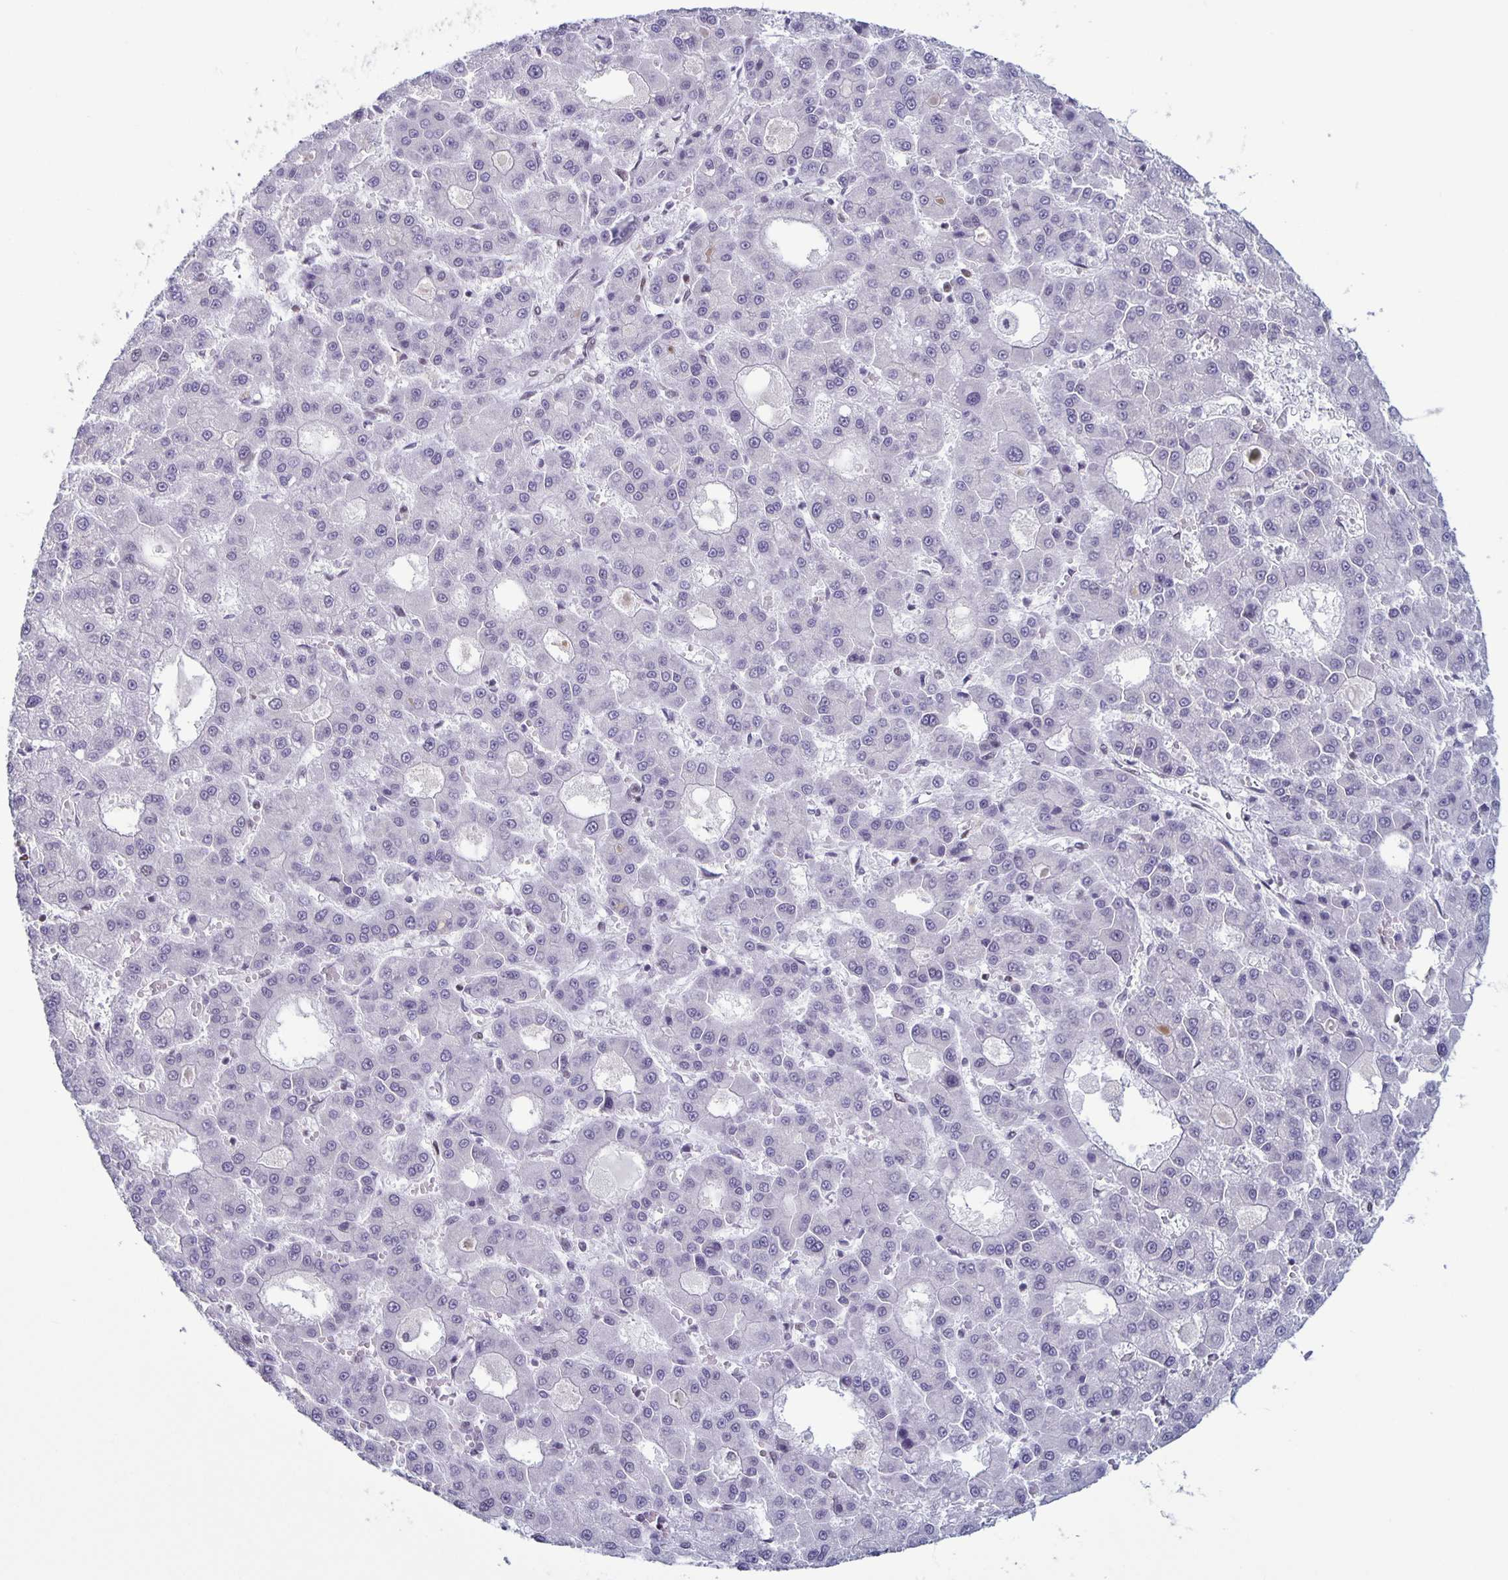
{"staining": {"intensity": "negative", "quantity": "none", "location": "none"}, "tissue": "liver cancer", "cell_type": "Tumor cells", "image_type": "cancer", "snomed": [{"axis": "morphology", "description": "Carcinoma, Hepatocellular, NOS"}, {"axis": "topography", "description": "Liver"}], "caption": "A high-resolution image shows IHC staining of hepatocellular carcinoma (liver), which demonstrates no significant staining in tumor cells. (DAB immunohistochemistry with hematoxylin counter stain).", "gene": "JUND", "patient": {"sex": "male", "age": 70}}